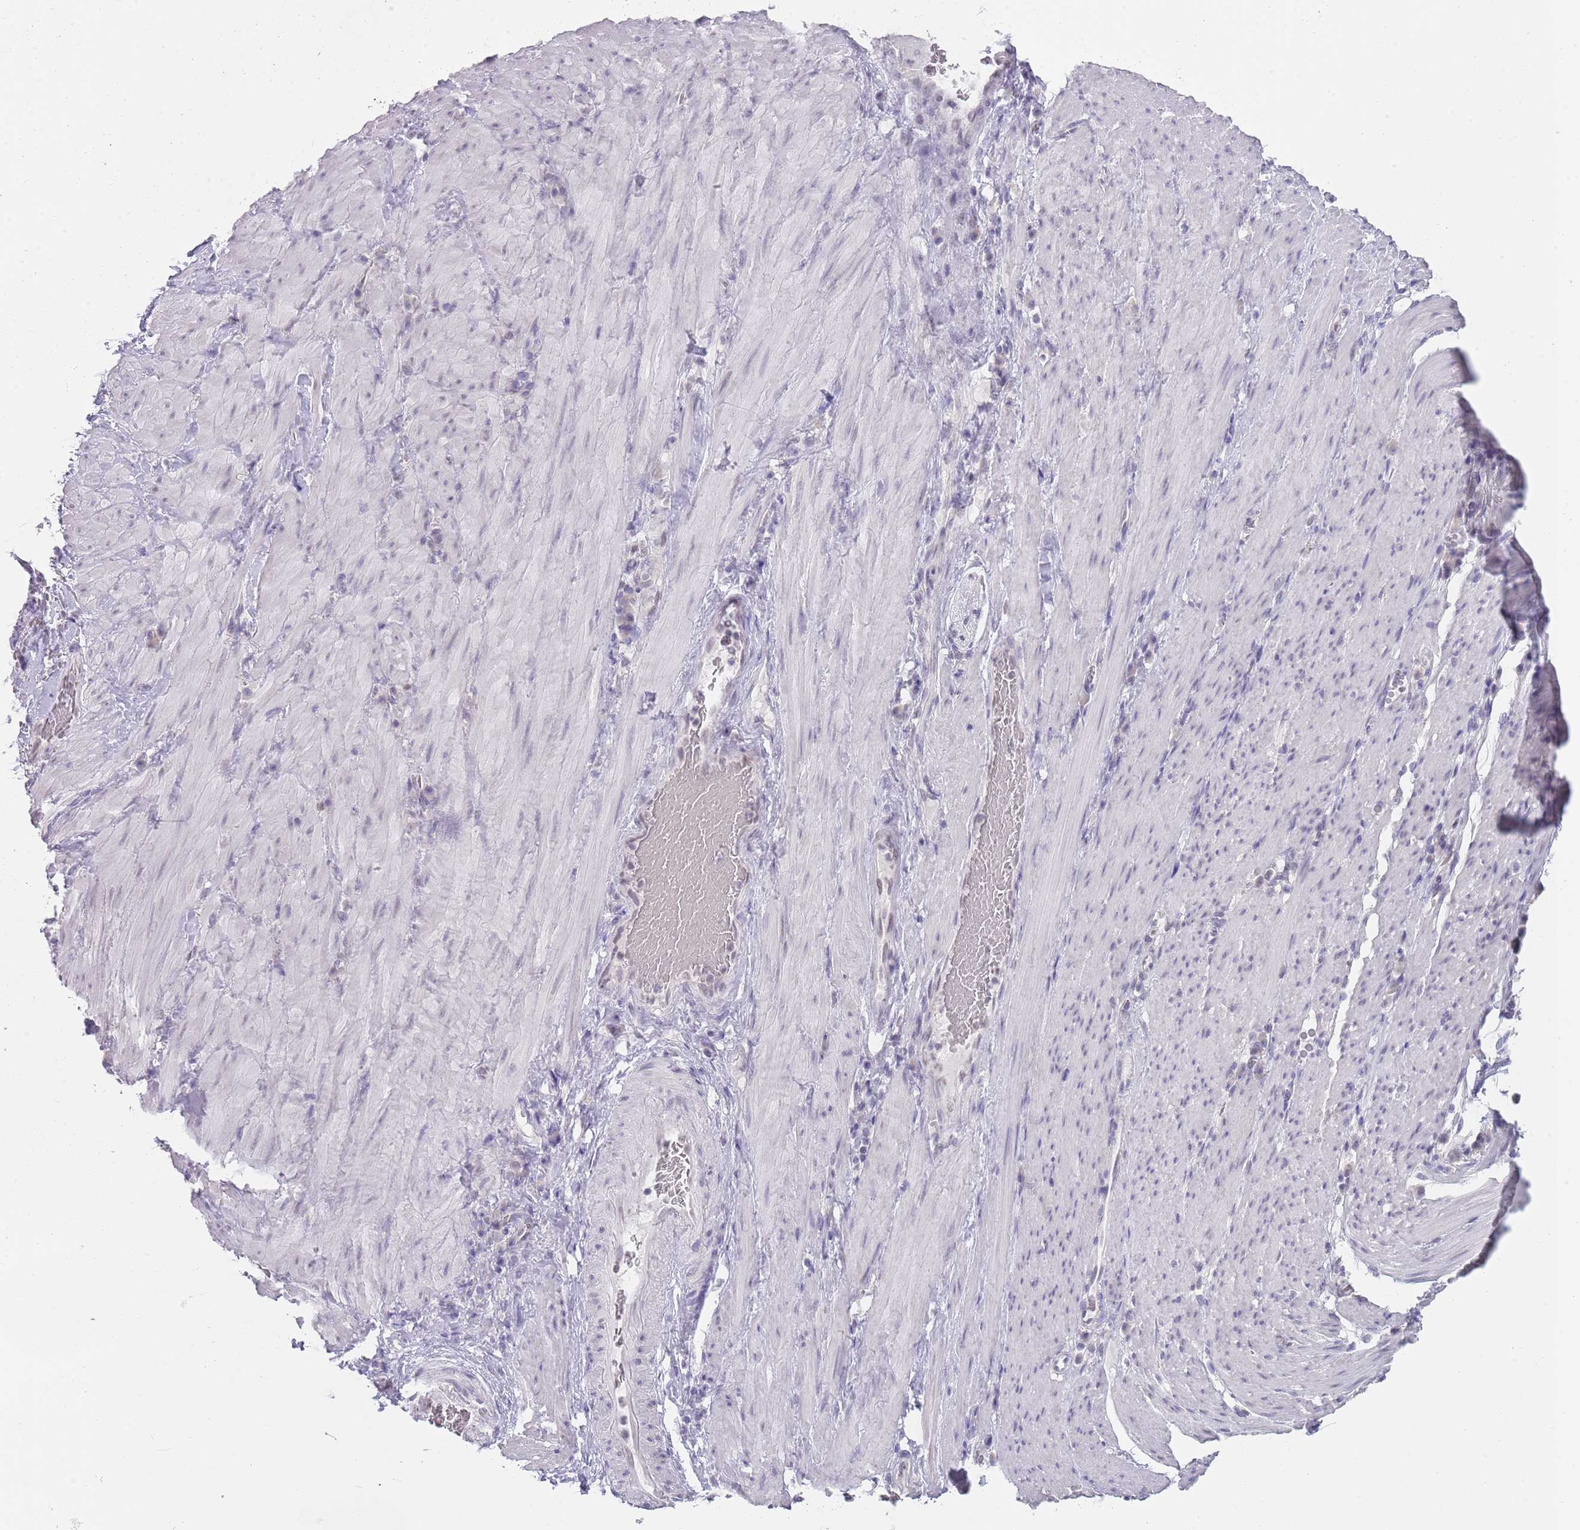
{"staining": {"intensity": "negative", "quantity": "none", "location": "none"}, "tissue": "stomach cancer", "cell_type": "Tumor cells", "image_type": "cancer", "snomed": [{"axis": "morphology", "description": "Normal tissue, NOS"}, {"axis": "morphology", "description": "Adenocarcinoma, NOS"}, {"axis": "topography", "description": "Stomach"}], "caption": "Histopathology image shows no significant protein positivity in tumor cells of adenocarcinoma (stomach).", "gene": "SEPHS2", "patient": {"sex": "female", "age": 64}}